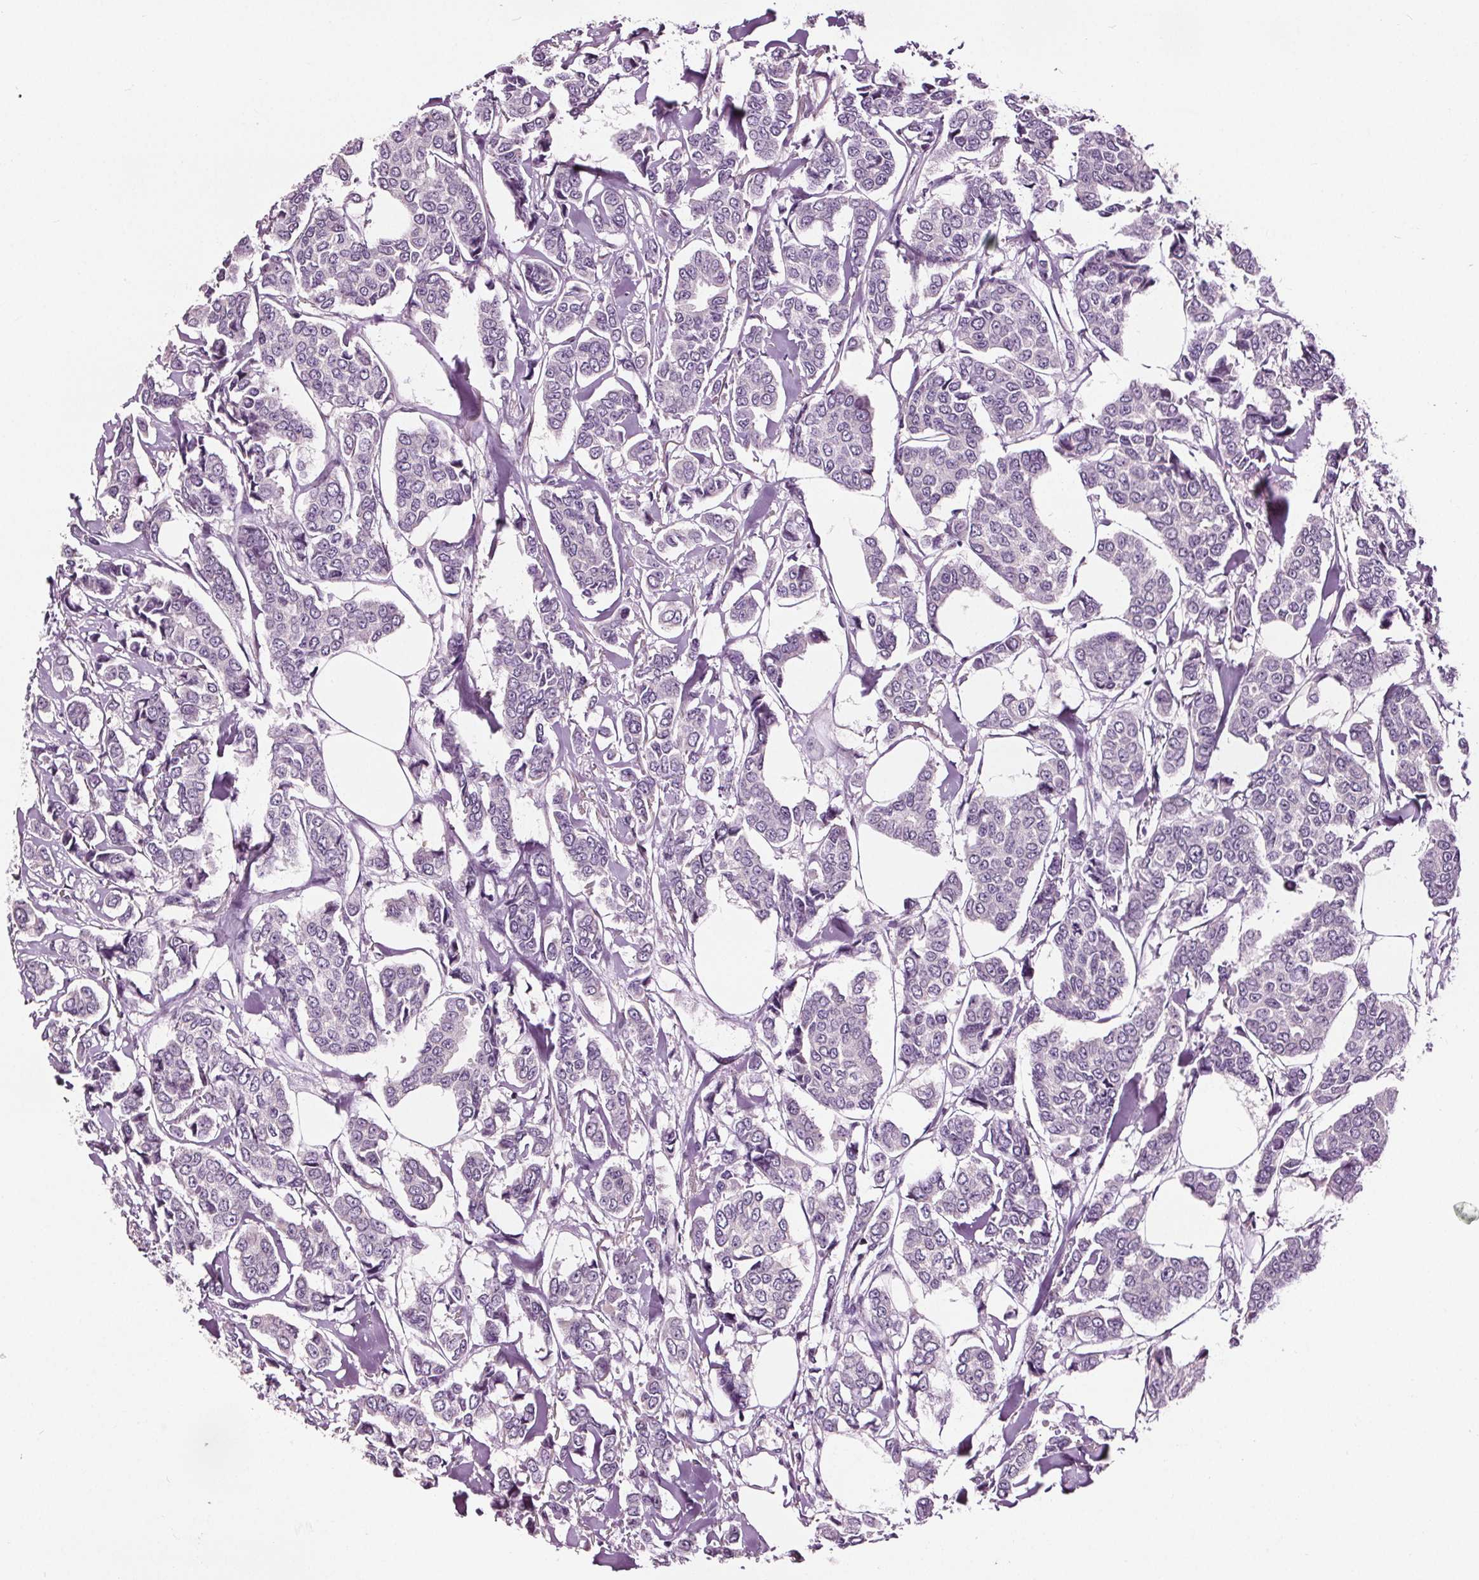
{"staining": {"intensity": "negative", "quantity": "none", "location": "none"}, "tissue": "breast cancer", "cell_type": "Tumor cells", "image_type": "cancer", "snomed": [{"axis": "morphology", "description": "Duct carcinoma"}, {"axis": "topography", "description": "Breast"}], "caption": "Immunohistochemistry photomicrograph of neoplastic tissue: breast cancer stained with DAB shows no significant protein expression in tumor cells.", "gene": "RASA1", "patient": {"sex": "female", "age": 94}}